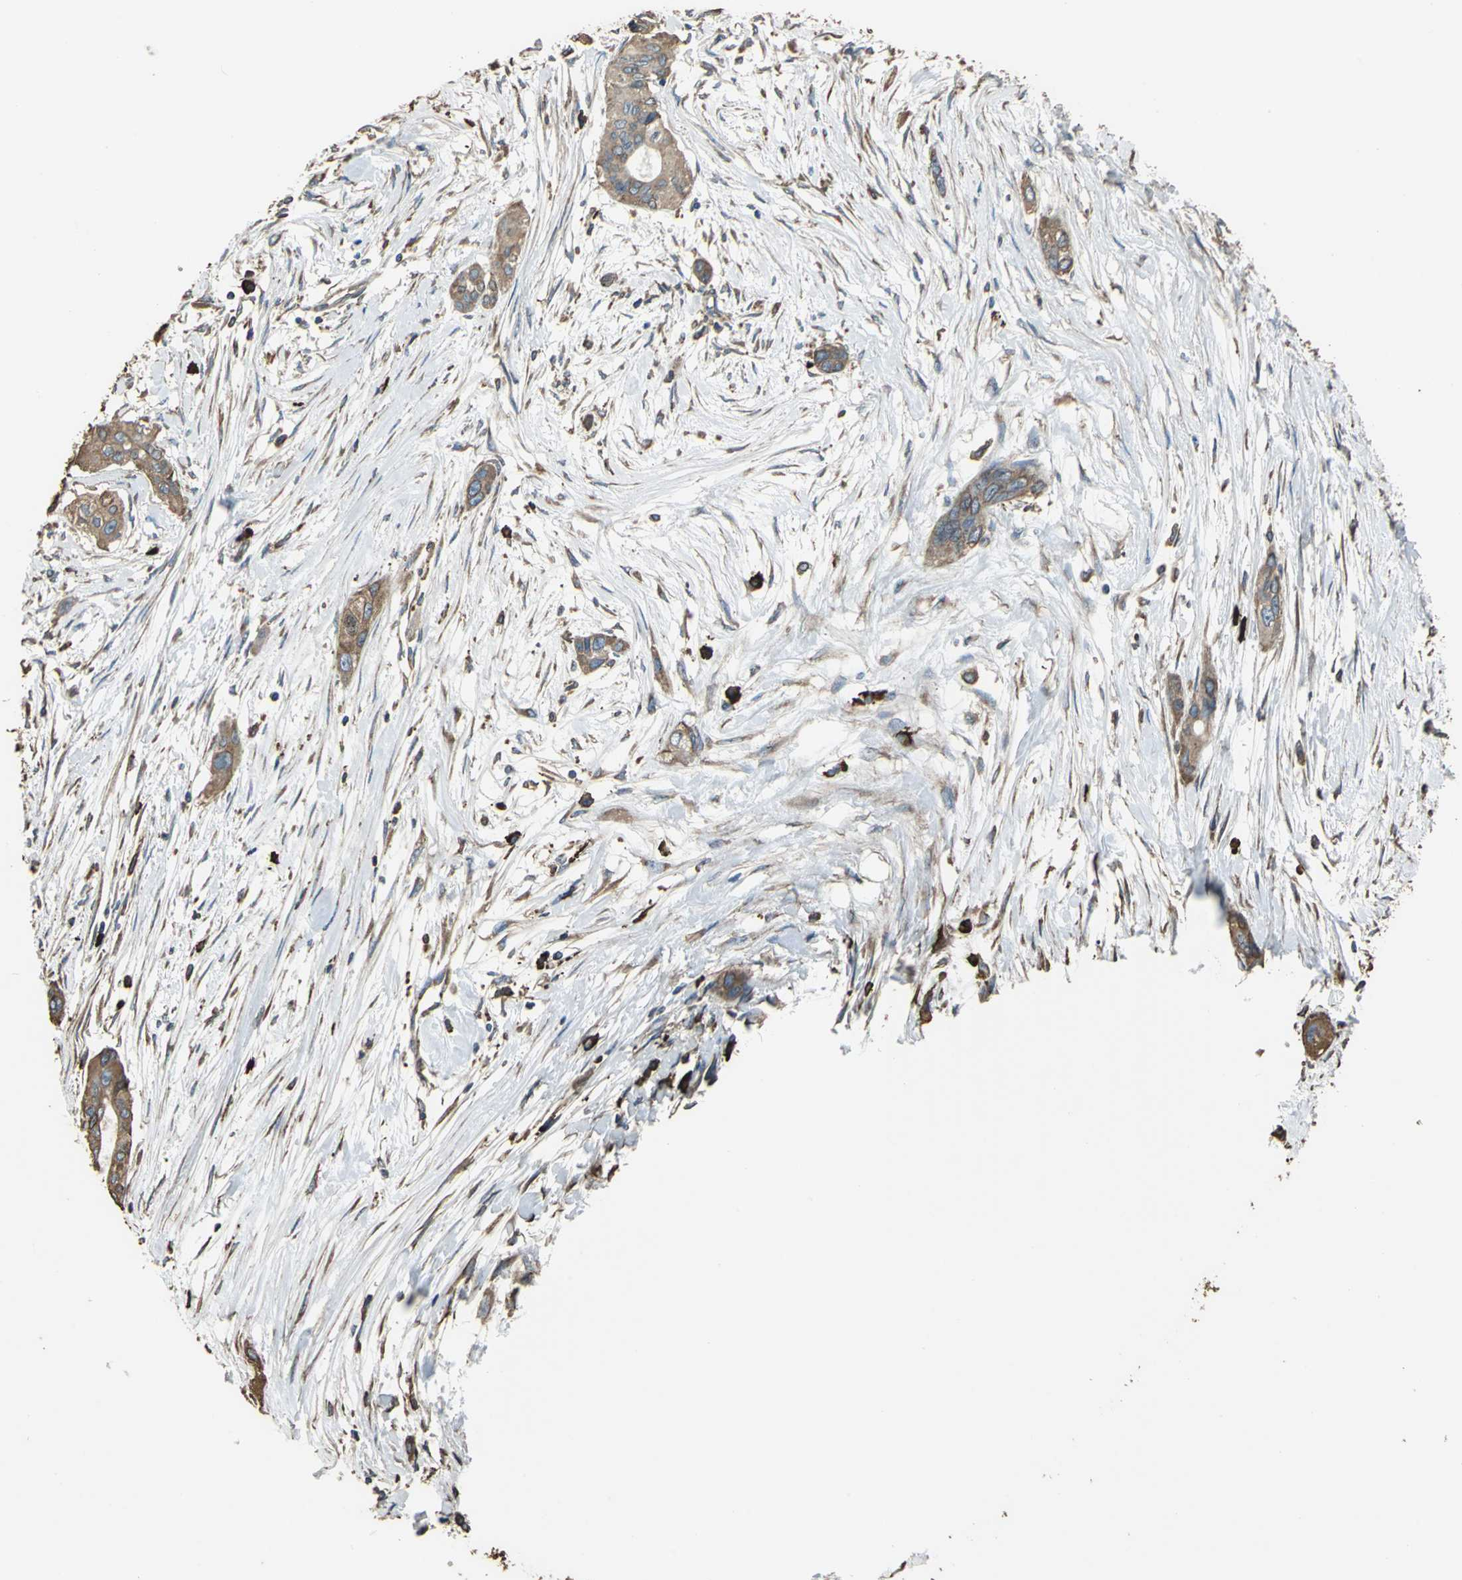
{"staining": {"intensity": "strong", "quantity": ">75%", "location": "cytoplasmic/membranous"}, "tissue": "pancreatic cancer", "cell_type": "Tumor cells", "image_type": "cancer", "snomed": [{"axis": "morphology", "description": "Adenocarcinoma, NOS"}, {"axis": "topography", "description": "Pancreas"}], "caption": "Immunohistochemistry of adenocarcinoma (pancreatic) demonstrates high levels of strong cytoplasmic/membranous staining in about >75% of tumor cells.", "gene": "GPANK1", "patient": {"sex": "female", "age": 60}}